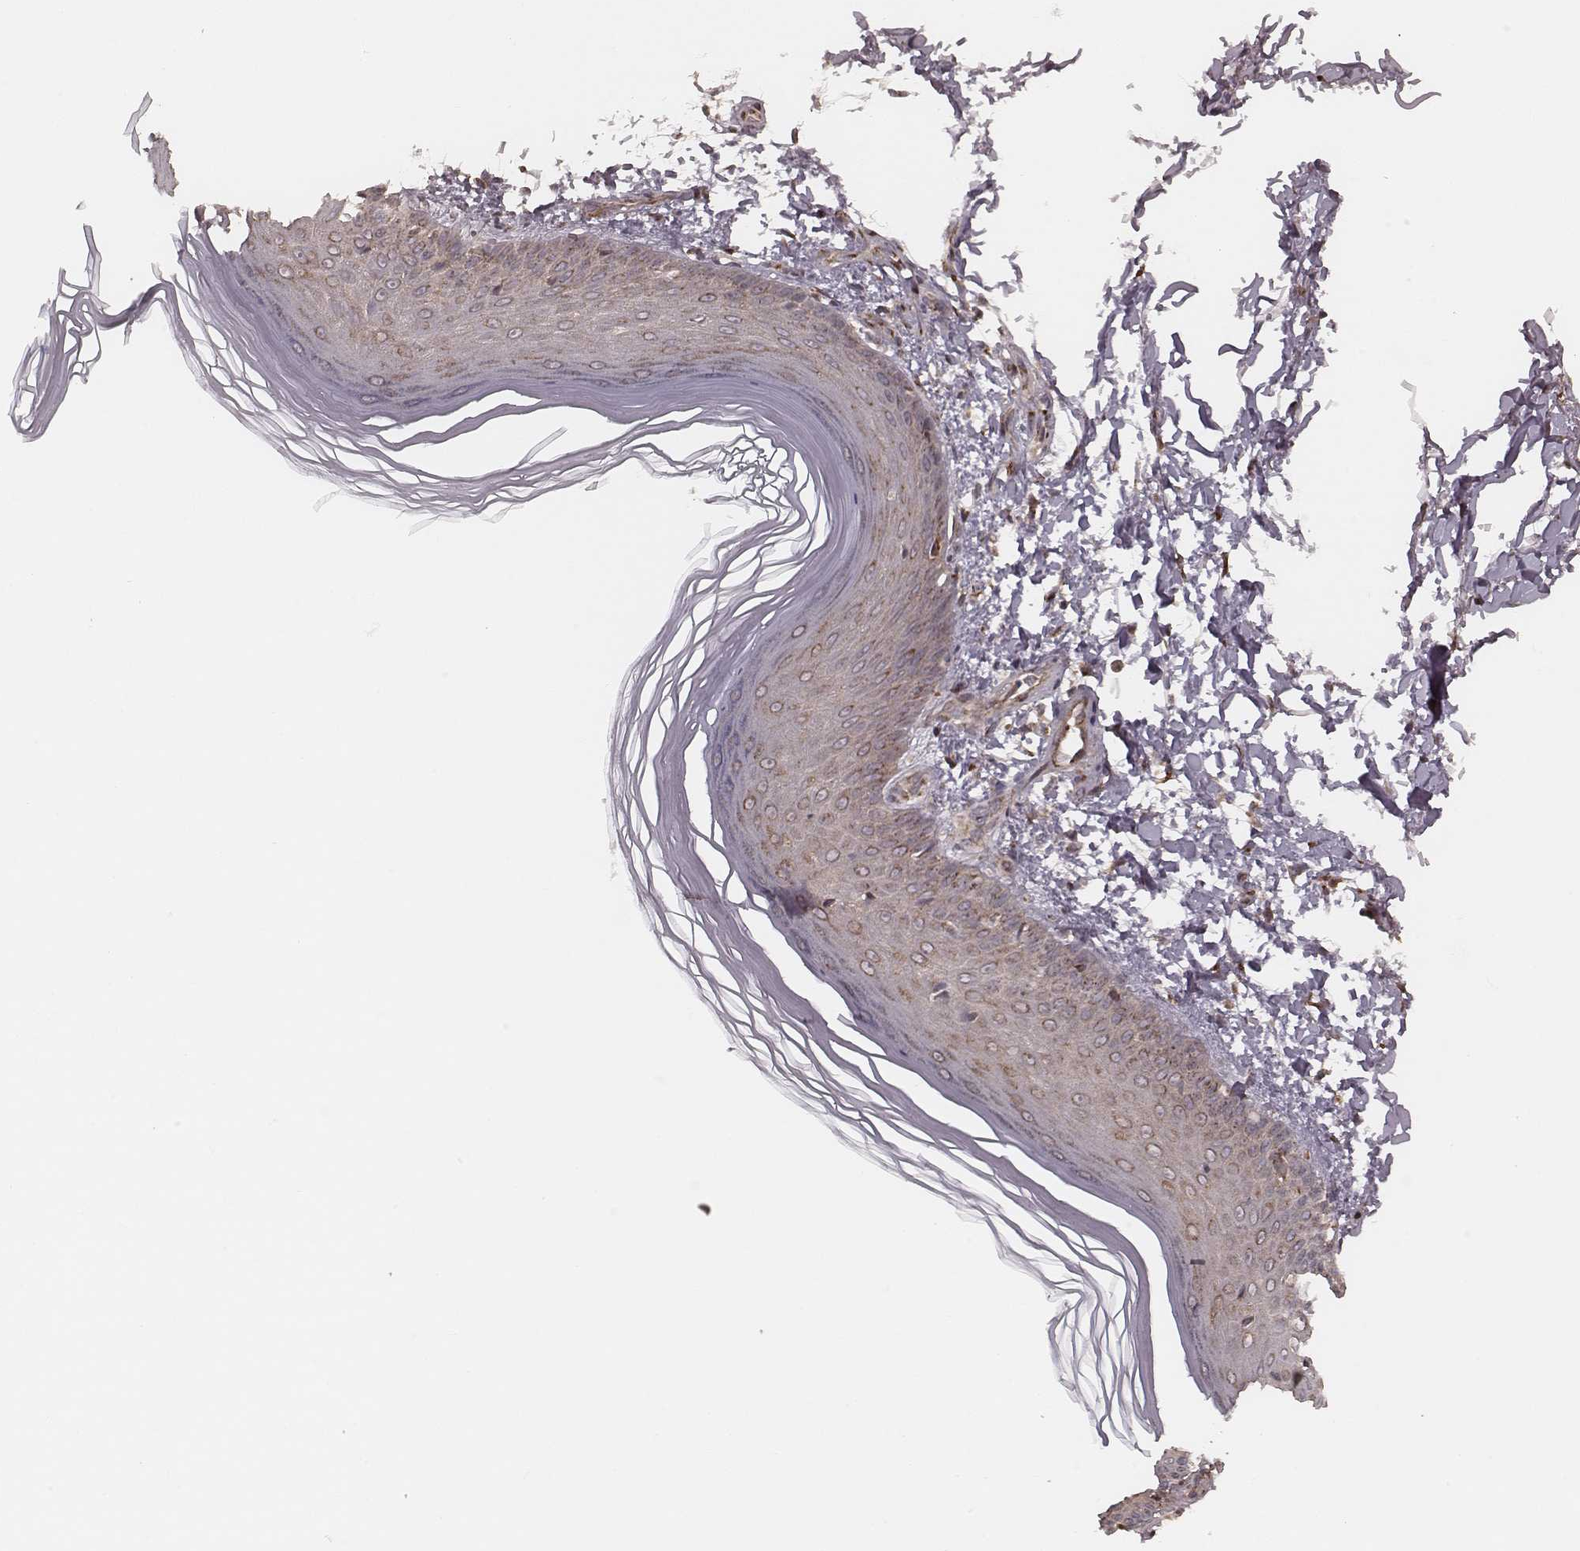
{"staining": {"intensity": "moderate", "quantity": ">75%", "location": "cytoplasmic/membranous"}, "tissue": "skin", "cell_type": "Fibroblasts", "image_type": "normal", "snomed": [{"axis": "morphology", "description": "Normal tissue, NOS"}, {"axis": "topography", "description": "Skin"}], "caption": "Immunohistochemistry (IHC) image of normal skin stained for a protein (brown), which displays medium levels of moderate cytoplasmic/membranous staining in about >75% of fibroblasts.", "gene": "MYO19", "patient": {"sex": "female", "age": 62}}